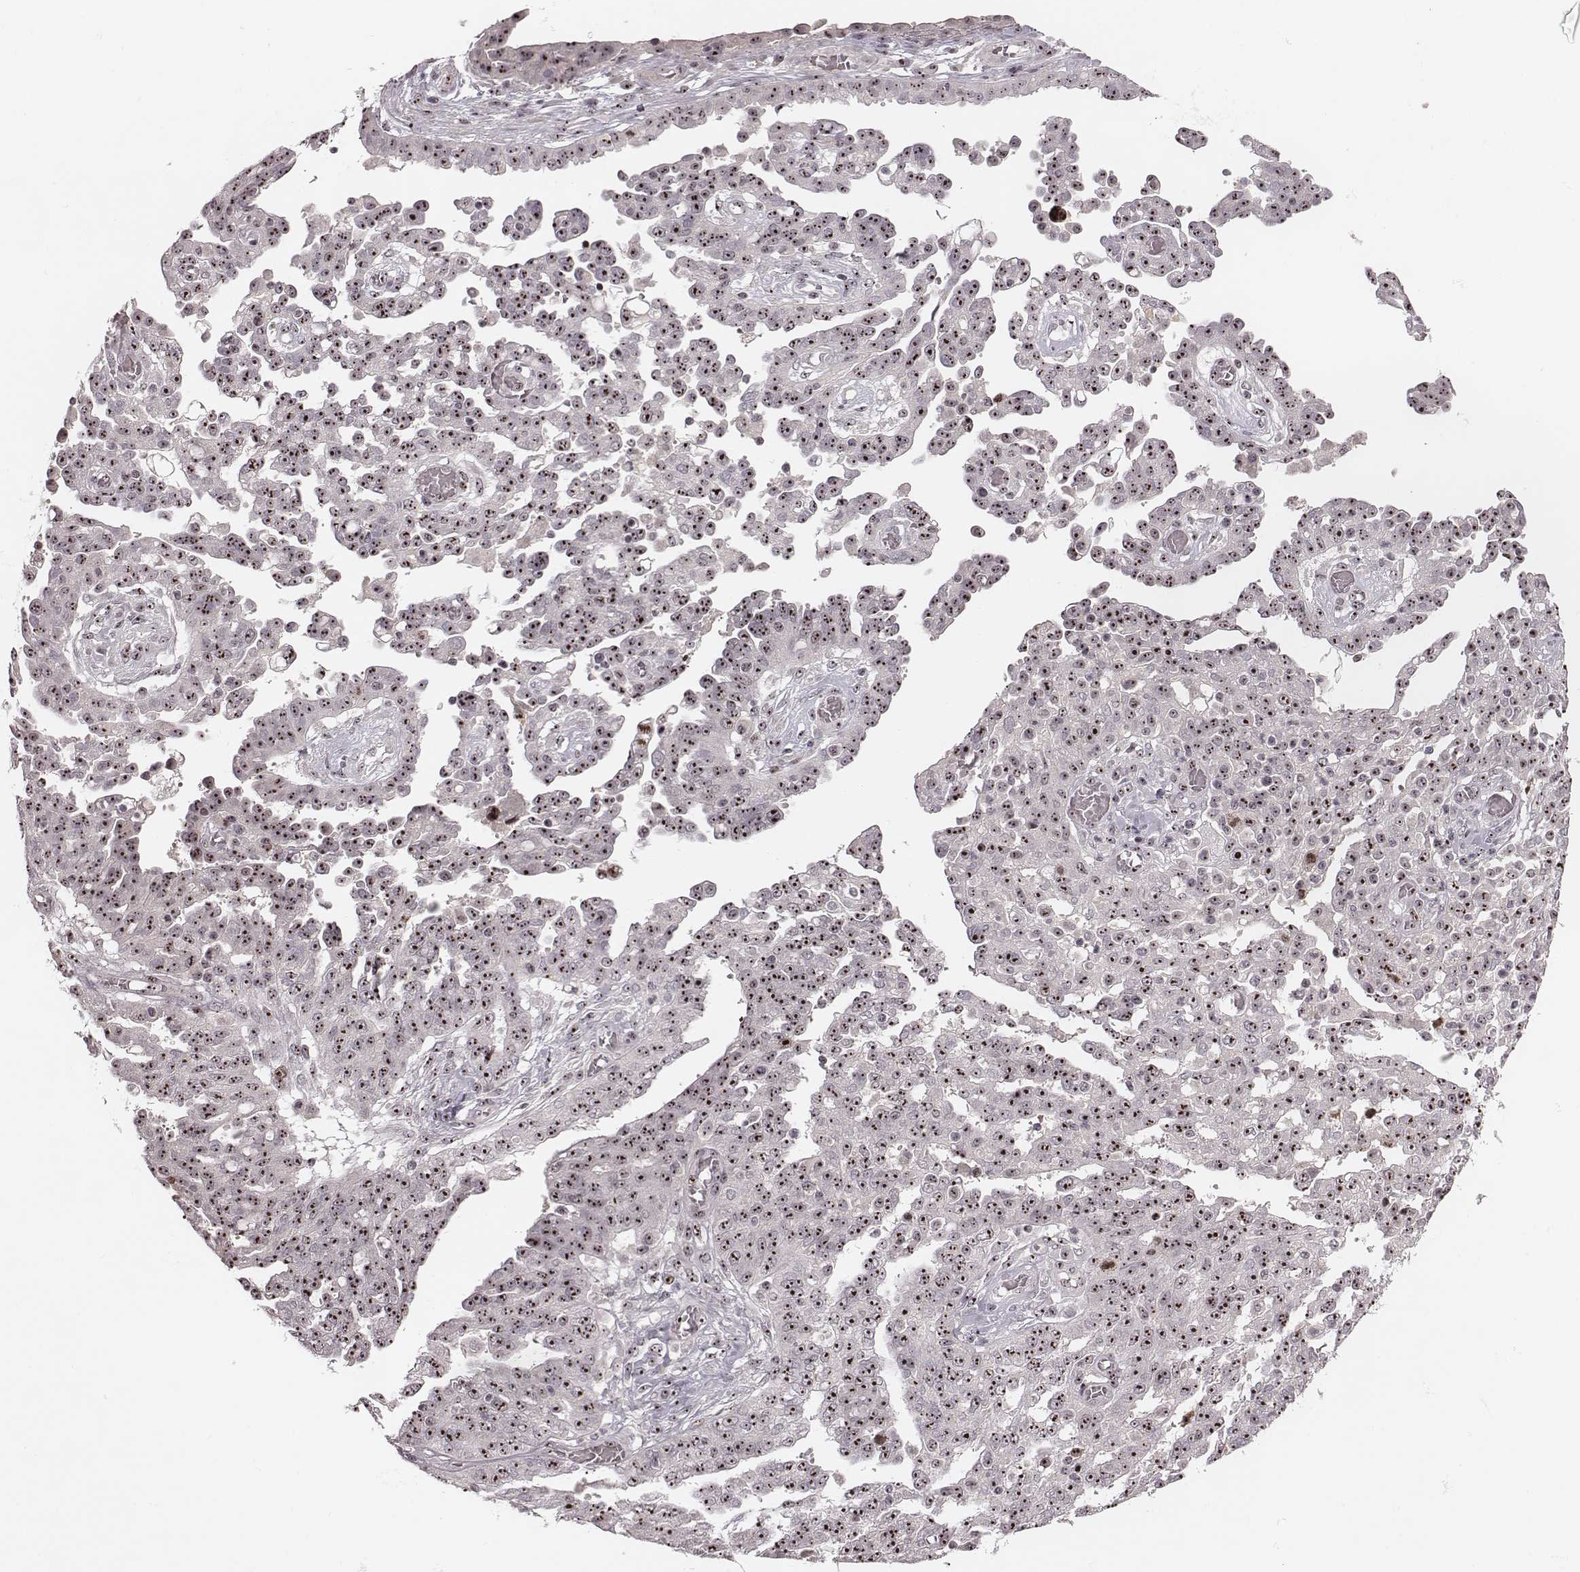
{"staining": {"intensity": "moderate", "quantity": ">75%", "location": "nuclear"}, "tissue": "ovarian cancer", "cell_type": "Tumor cells", "image_type": "cancer", "snomed": [{"axis": "morphology", "description": "Cystadenocarcinoma, serous, NOS"}, {"axis": "topography", "description": "Ovary"}], "caption": "A photomicrograph of human serous cystadenocarcinoma (ovarian) stained for a protein displays moderate nuclear brown staining in tumor cells.", "gene": "NOP56", "patient": {"sex": "female", "age": 67}}